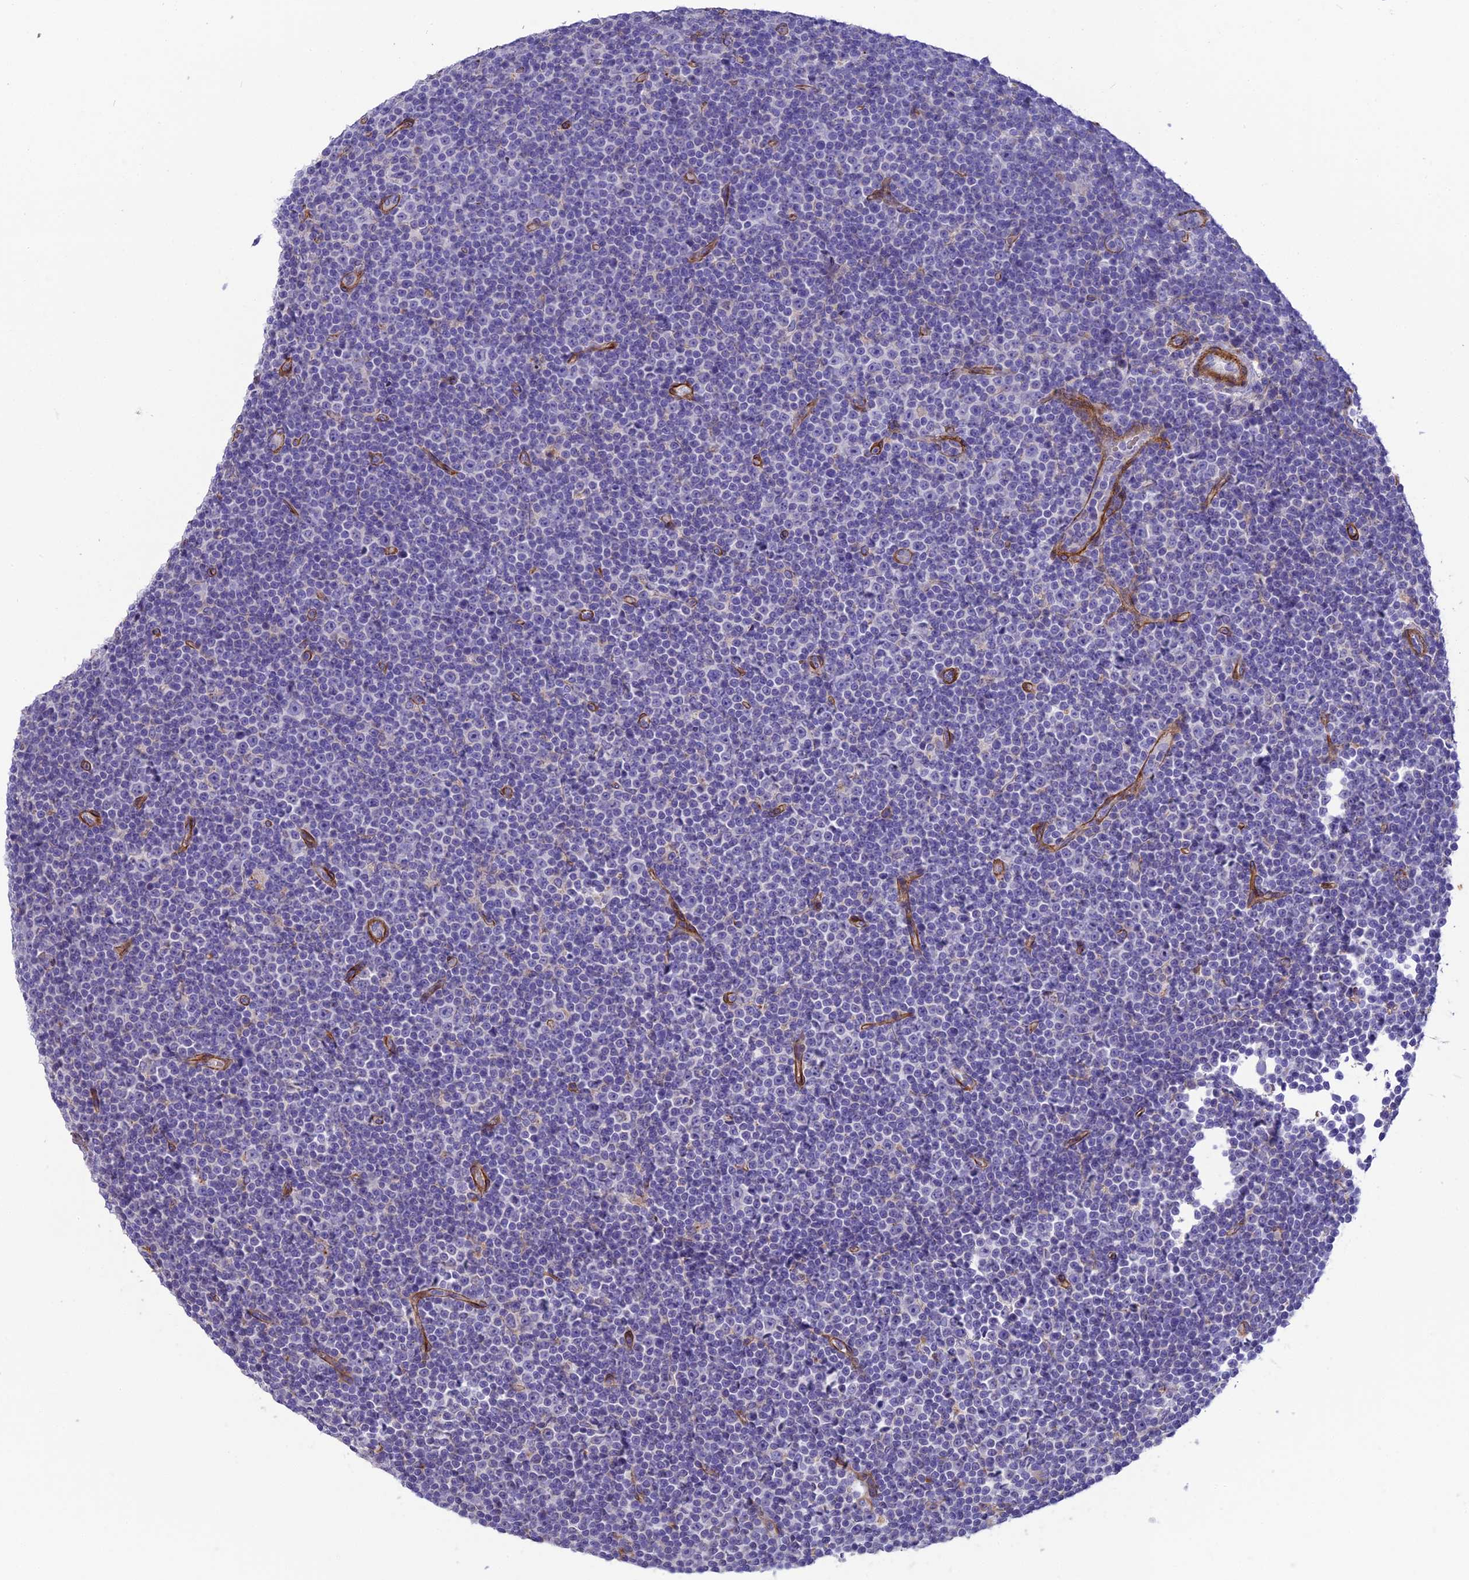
{"staining": {"intensity": "negative", "quantity": "none", "location": "none"}, "tissue": "lymphoma", "cell_type": "Tumor cells", "image_type": "cancer", "snomed": [{"axis": "morphology", "description": "Malignant lymphoma, non-Hodgkin's type, Low grade"}, {"axis": "topography", "description": "Lymph node"}], "caption": "Immunohistochemical staining of lymphoma shows no significant expression in tumor cells.", "gene": "TNS1", "patient": {"sex": "female", "age": 67}}